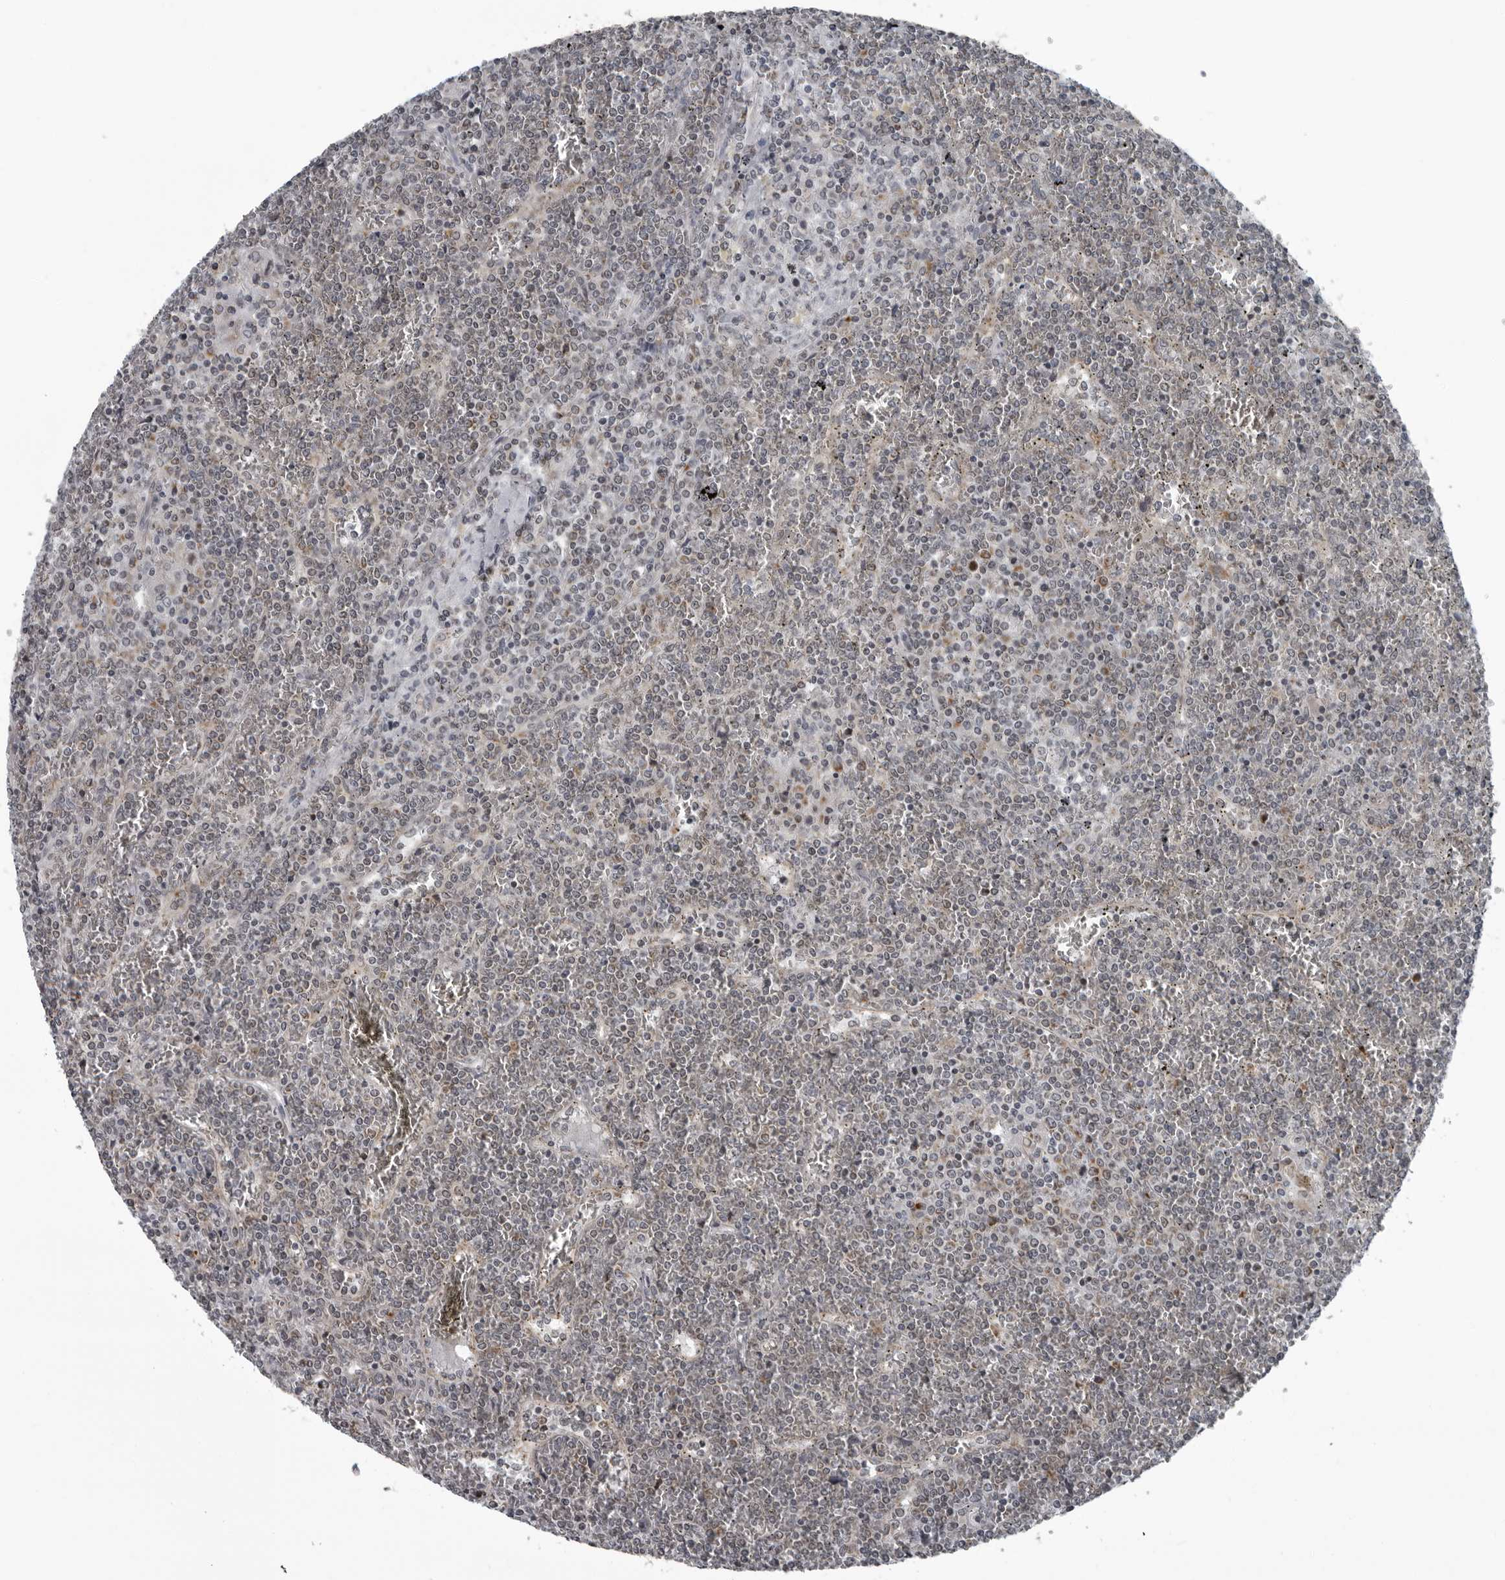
{"staining": {"intensity": "weak", "quantity": "25%-75%", "location": "nuclear"}, "tissue": "lymphoma", "cell_type": "Tumor cells", "image_type": "cancer", "snomed": [{"axis": "morphology", "description": "Malignant lymphoma, non-Hodgkin's type, Low grade"}, {"axis": "topography", "description": "Spleen"}], "caption": "Immunohistochemistry (IHC) image of neoplastic tissue: human lymphoma stained using immunohistochemistry (IHC) demonstrates low levels of weak protein expression localized specifically in the nuclear of tumor cells, appearing as a nuclear brown color.", "gene": "RTCA", "patient": {"sex": "female", "age": 19}}